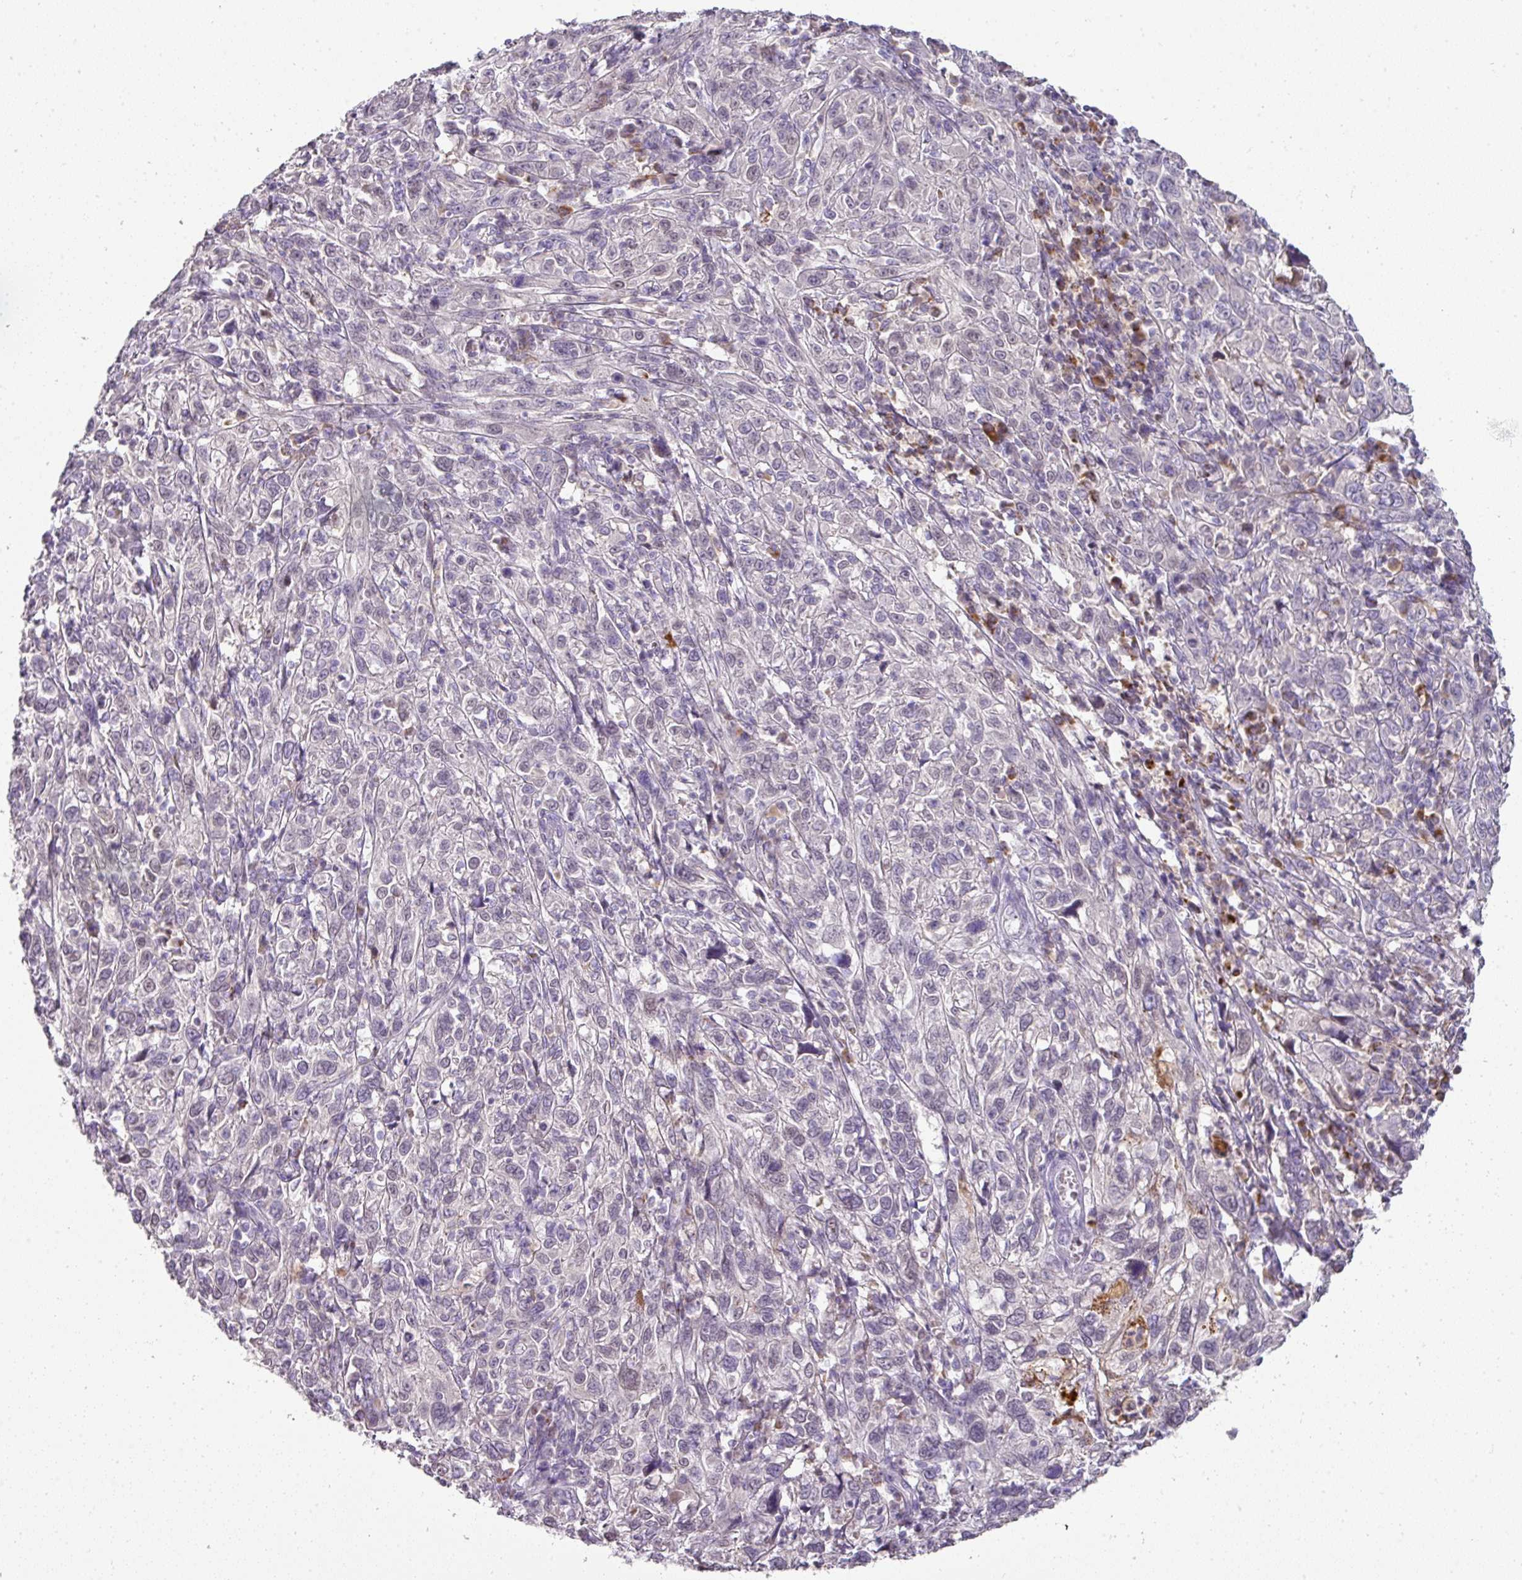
{"staining": {"intensity": "negative", "quantity": "none", "location": "none"}, "tissue": "cervical cancer", "cell_type": "Tumor cells", "image_type": "cancer", "snomed": [{"axis": "morphology", "description": "Squamous cell carcinoma, NOS"}, {"axis": "topography", "description": "Cervix"}], "caption": "Micrograph shows no significant protein positivity in tumor cells of cervical cancer.", "gene": "CCZ1", "patient": {"sex": "female", "age": 46}}